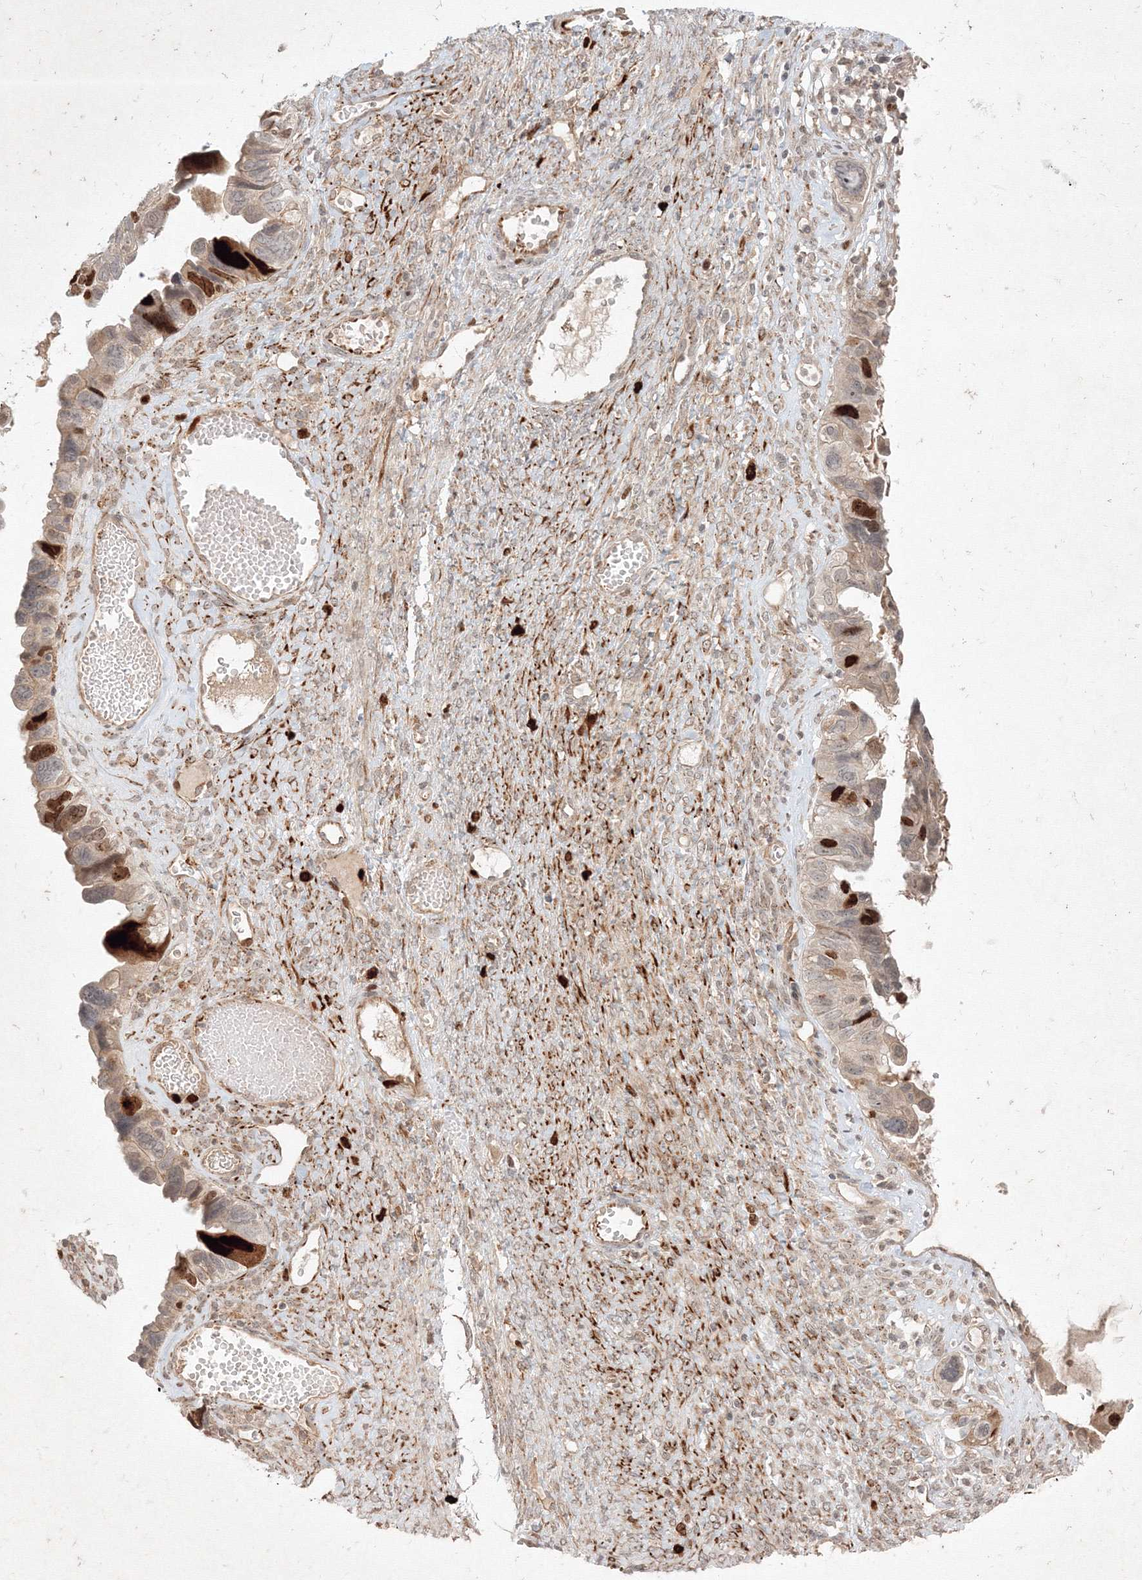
{"staining": {"intensity": "strong", "quantity": "25%-75%", "location": "nuclear"}, "tissue": "ovarian cancer", "cell_type": "Tumor cells", "image_type": "cancer", "snomed": [{"axis": "morphology", "description": "Cystadenocarcinoma, serous, NOS"}, {"axis": "topography", "description": "Ovary"}], "caption": "The photomicrograph shows a brown stain indicating the presence of a protein in the nuclear of tumor cells in ovarian cancer (serous cystadenocarcinoma).", "gene": "KIF20A", "patient": {"sex": "female", "age": 79}}